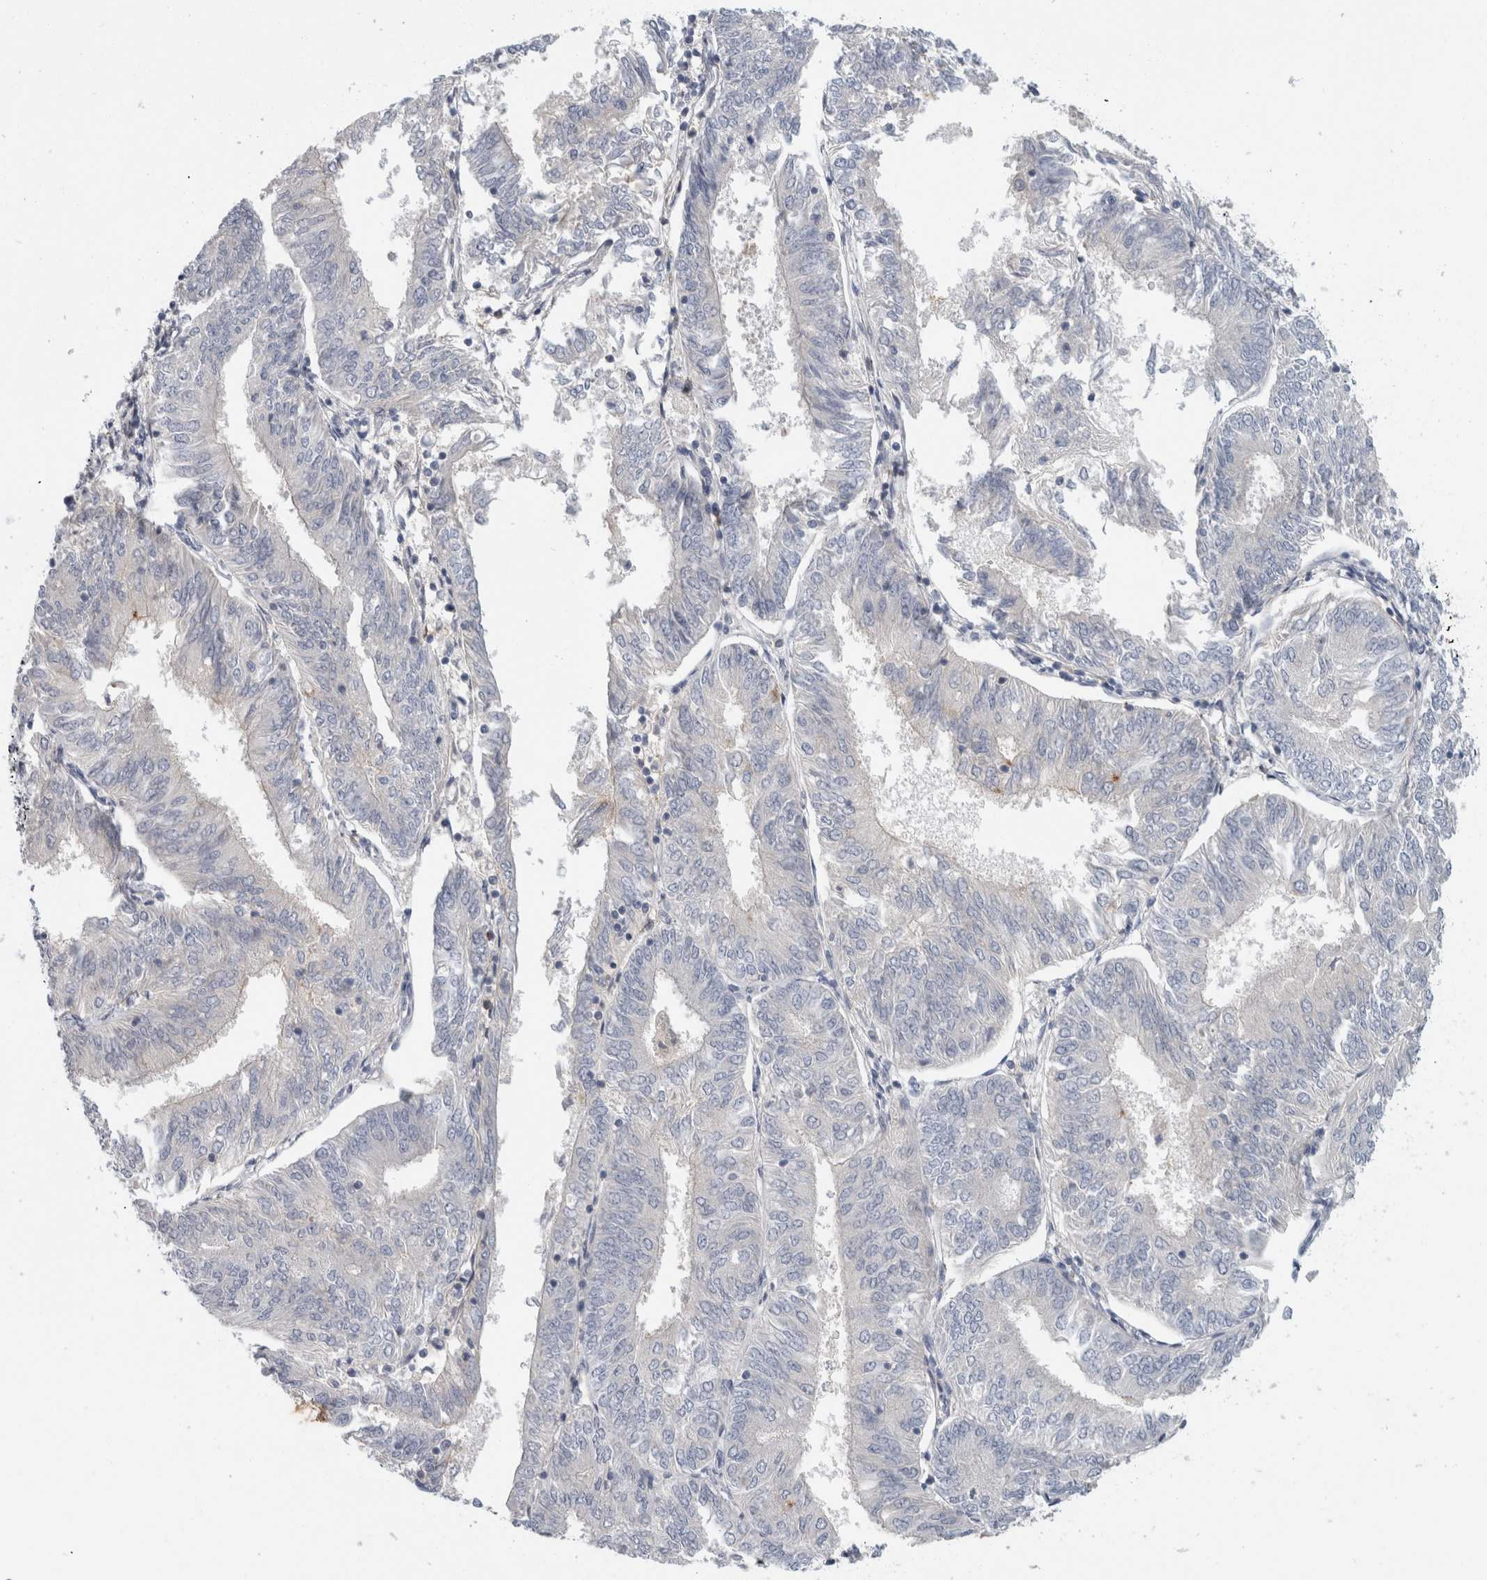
{"staining": {"intensity": "negative", "quantity": "none", "location": "none"}, "tissue": "endometrial cancer", "cell_type": "Tumor cells", "image_type": "cancer", "snomed": [{"axis": "morphology", "description": "Adenocarcinoma, NOS"}, {"axis": "topography", "description": "Endometrium"}], "caption": "DAB immunohistochemical staining of human endometrial adenocarcinoma shows no significant expression in tumor cells.", "gene": "CD55", "patient": {"sex": "female", "age": 58}}